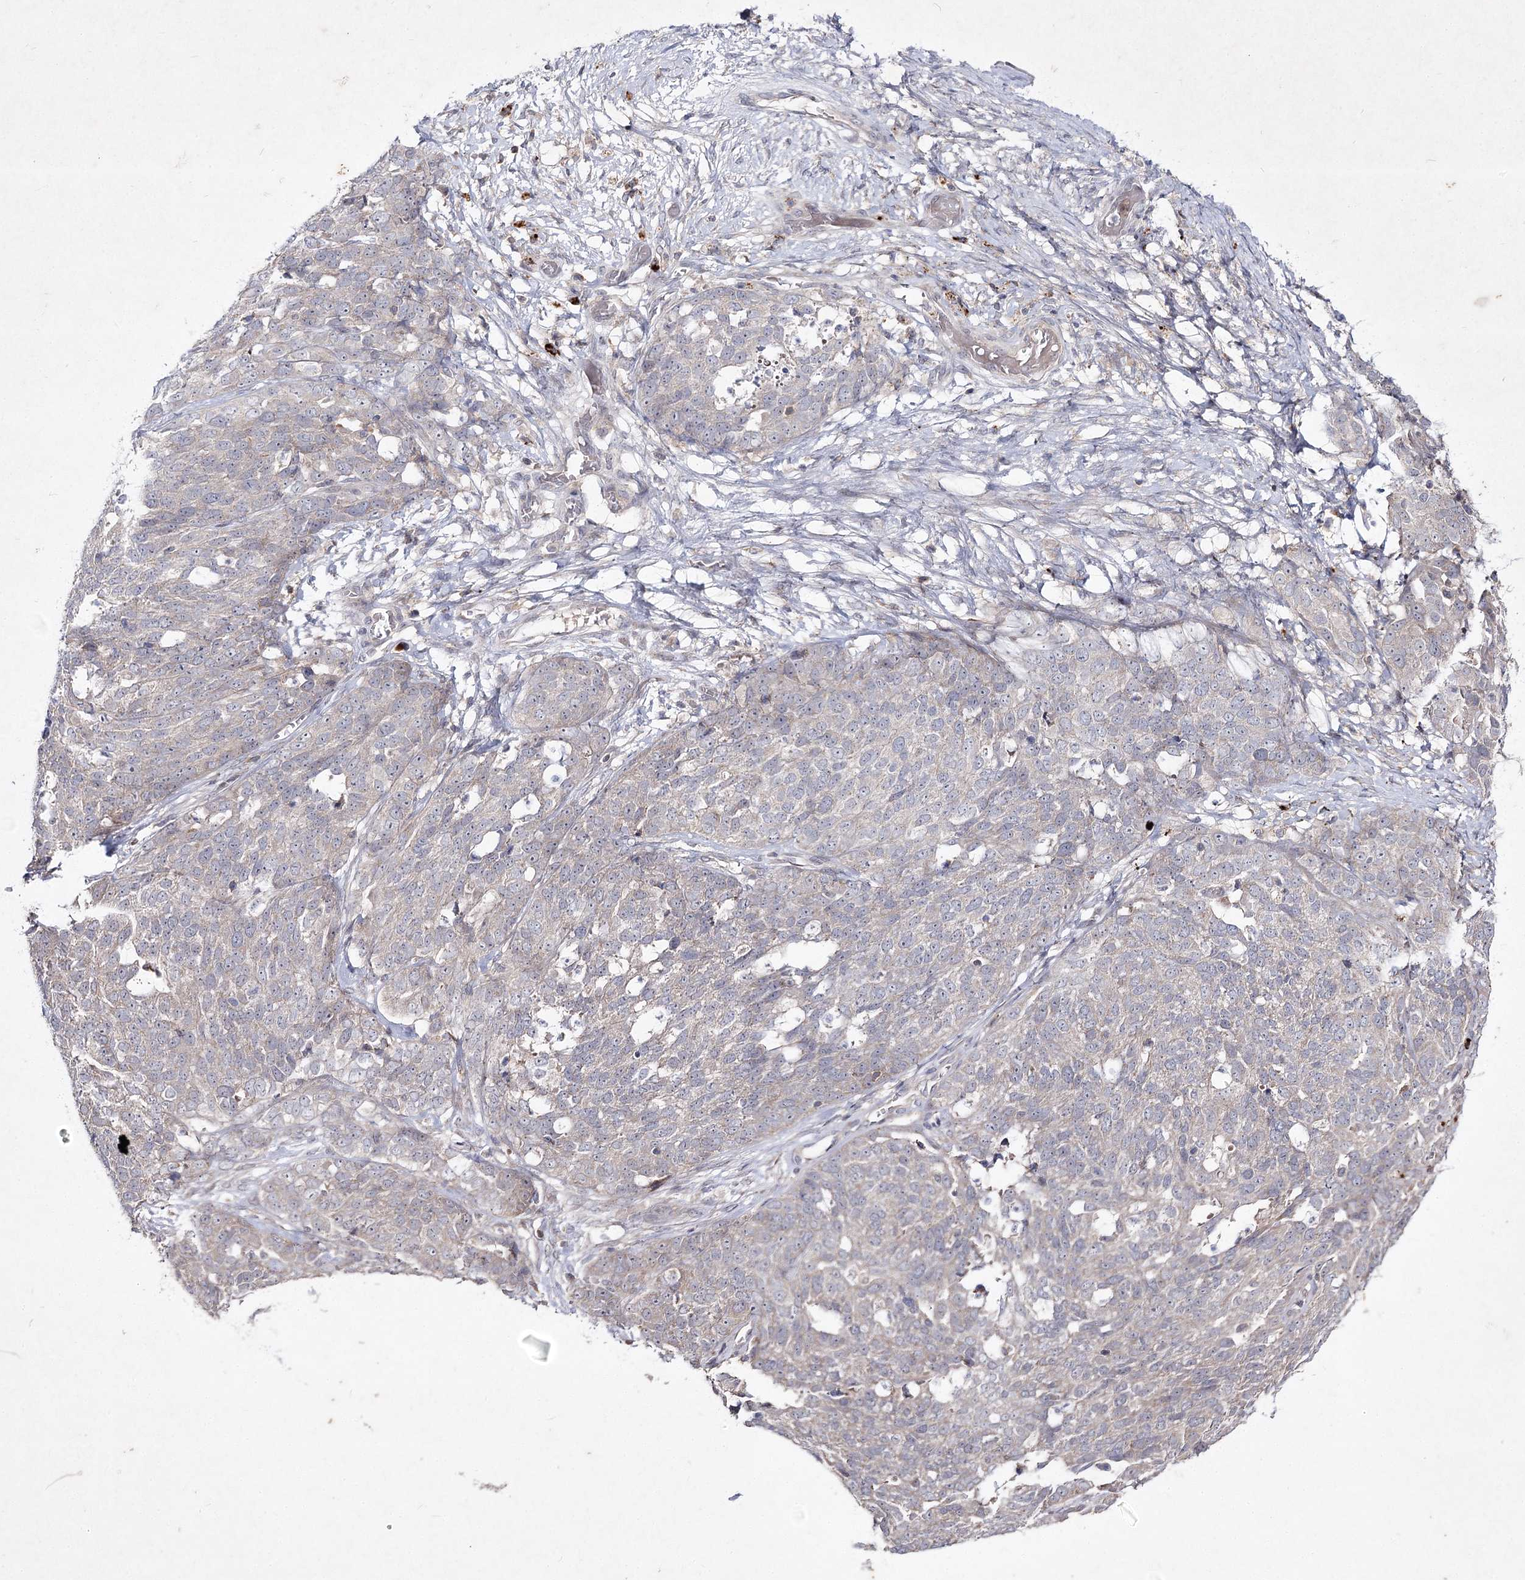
{"staining": {"intensity": "negative", "quantity": "none", "location": "none"}, "tissue": "ovarian cancer", "cell_type": "Tumor cells", "image_type": "cancer", "snomed": [{"axis": "morphology", "description": "Cystadenocarcinoma, serous, NOS"}, {"axis": "topography", "description": "Ovary"}], "caption": "Protein analysis of ovarian cancer (serous cystadenocarcinoma) reveals no significant positivity in tumor cells. The staining is performed using DAB brown chromogen with nuclei counter-stained in using hematoxylin.", "gene": "CIB2", "patient": {"sex": "female", "age": 44}}